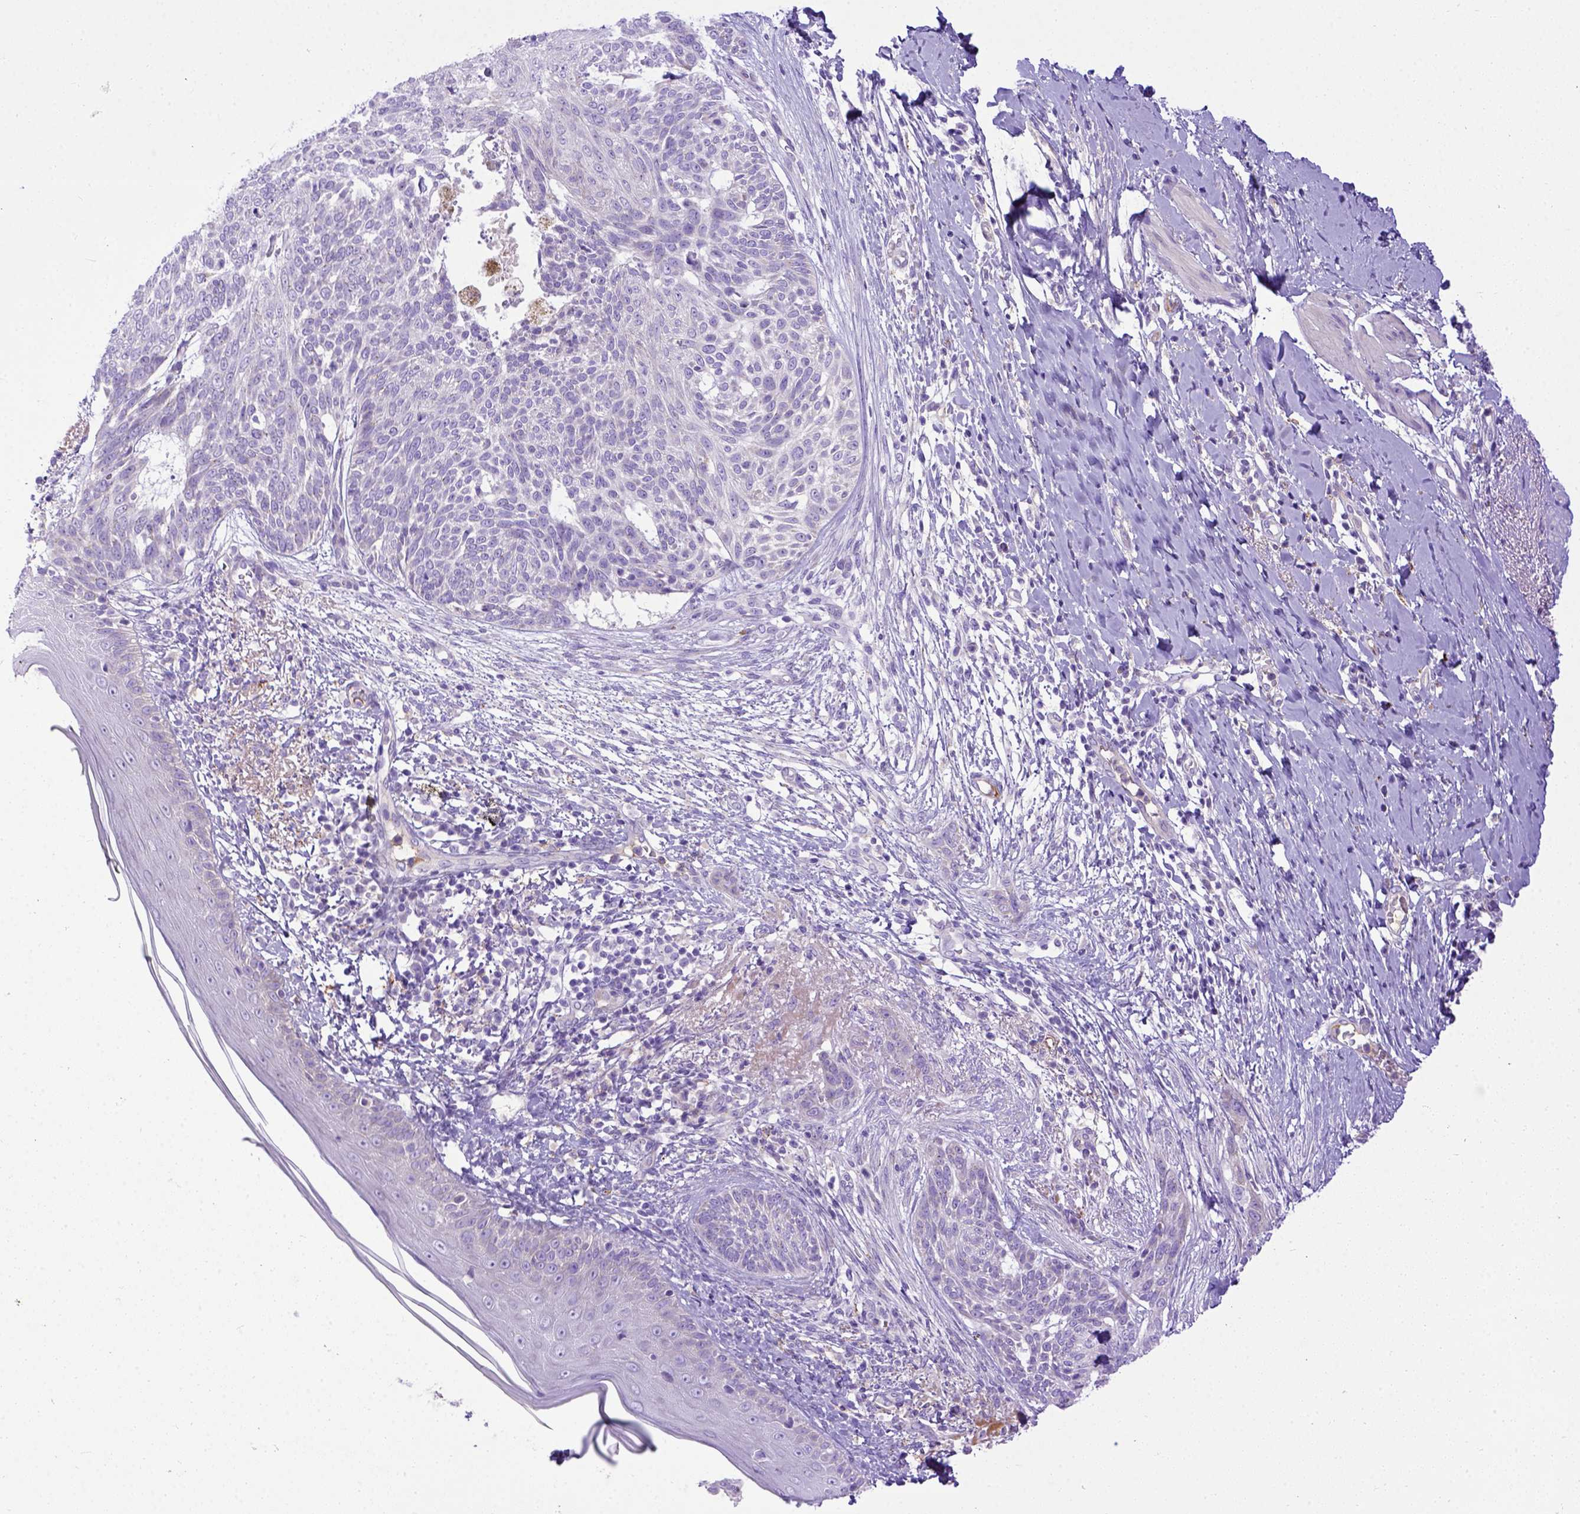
{"staining": {"intensity": "negative", "quantity": "none", "location": "none"}, "tissue": "skin cancer", "cell_type": "Tumor cells", "image_type": "cancer", "snomed": [{"axis": "morphology", "description": "Normal tissue, NOS"}, {"axis": "morphology", "description": "Basal cell carcinoma"}, {"axis": "topography", "description": "Skin"}], "caption": "Tumor cells show no significant protein positivity in skin cancer.", "gene": "CFAP300", "patient": {"sex": "male", "age": 84}}